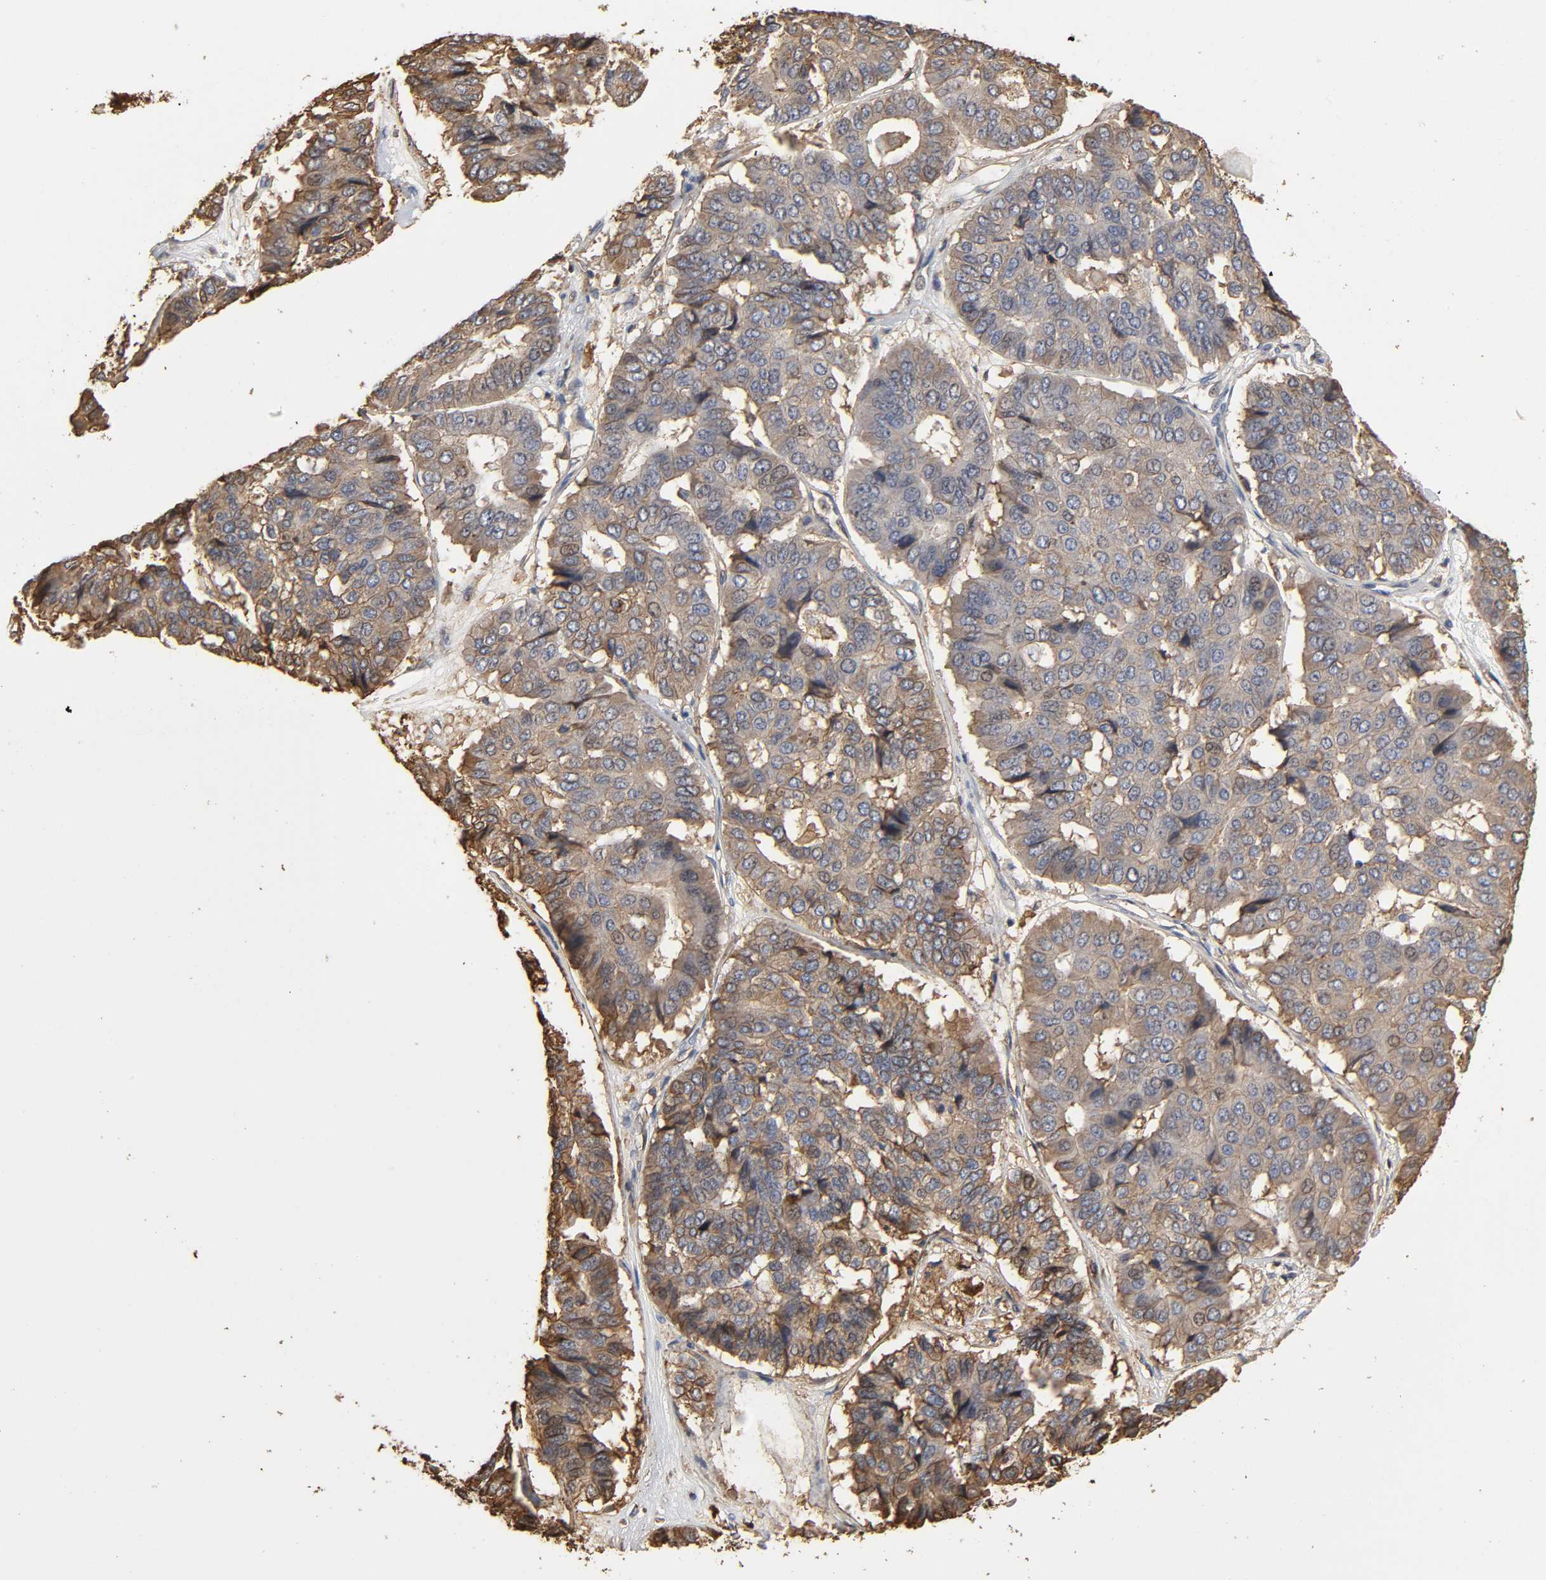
{"staining": {"intensity": "moderate", "quantity": ">75%", "location": "cytoplasmic/membranous"}, "tissue": "pancreatic cancer", "cell_type": "Tumor cells", "image_type": "cancer", "snomed": [{"axis": "morphology", "description": "Adenocarcinoma, NOS"}, {"axis": "topography", "description": "Pancreas"}], "caption": "A brown stain shows moderate cytoplasmic/membranous expression of a protein in human pancreatic adenocarcinoma tumor cells.", "gene": "ANXA2", "patient": {"sex": "male", "age": 50}}